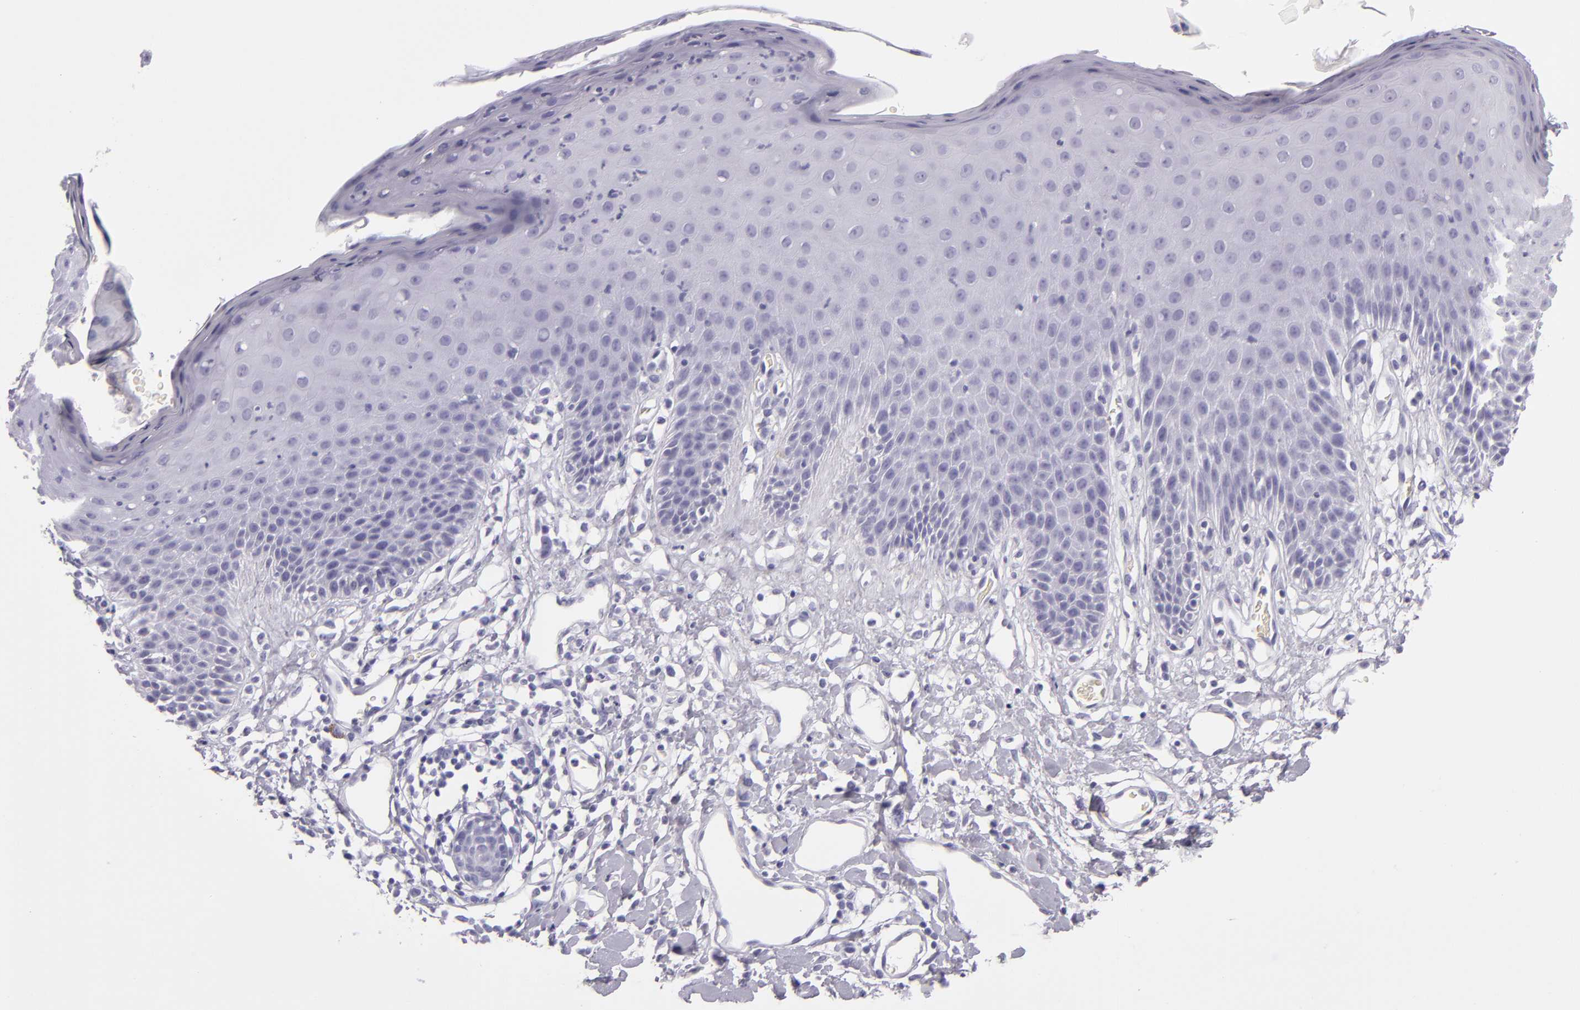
{"staining": {"intensity": "negative", "quantity": "none", "location": "none"}, "tissue": "skin", "cell_type": "Epidermal cells", "image_type": "normal", "snomed": [{"axis": "morphology", "description": "Normal tissue, NOS"}, {"axis": "topography", "description": "Vulva"}, {"axis": "topography", "description": "Peripheral nerve tissue"}], "caption": "The image shows no staining of epidermal cells in unremarkable skin. The staining is performed using DAB brown chromogen with nuclei counter-stained in using hematoxylin.", "gene": "CR2", "patient": {"sex": "female", "age": 68}}